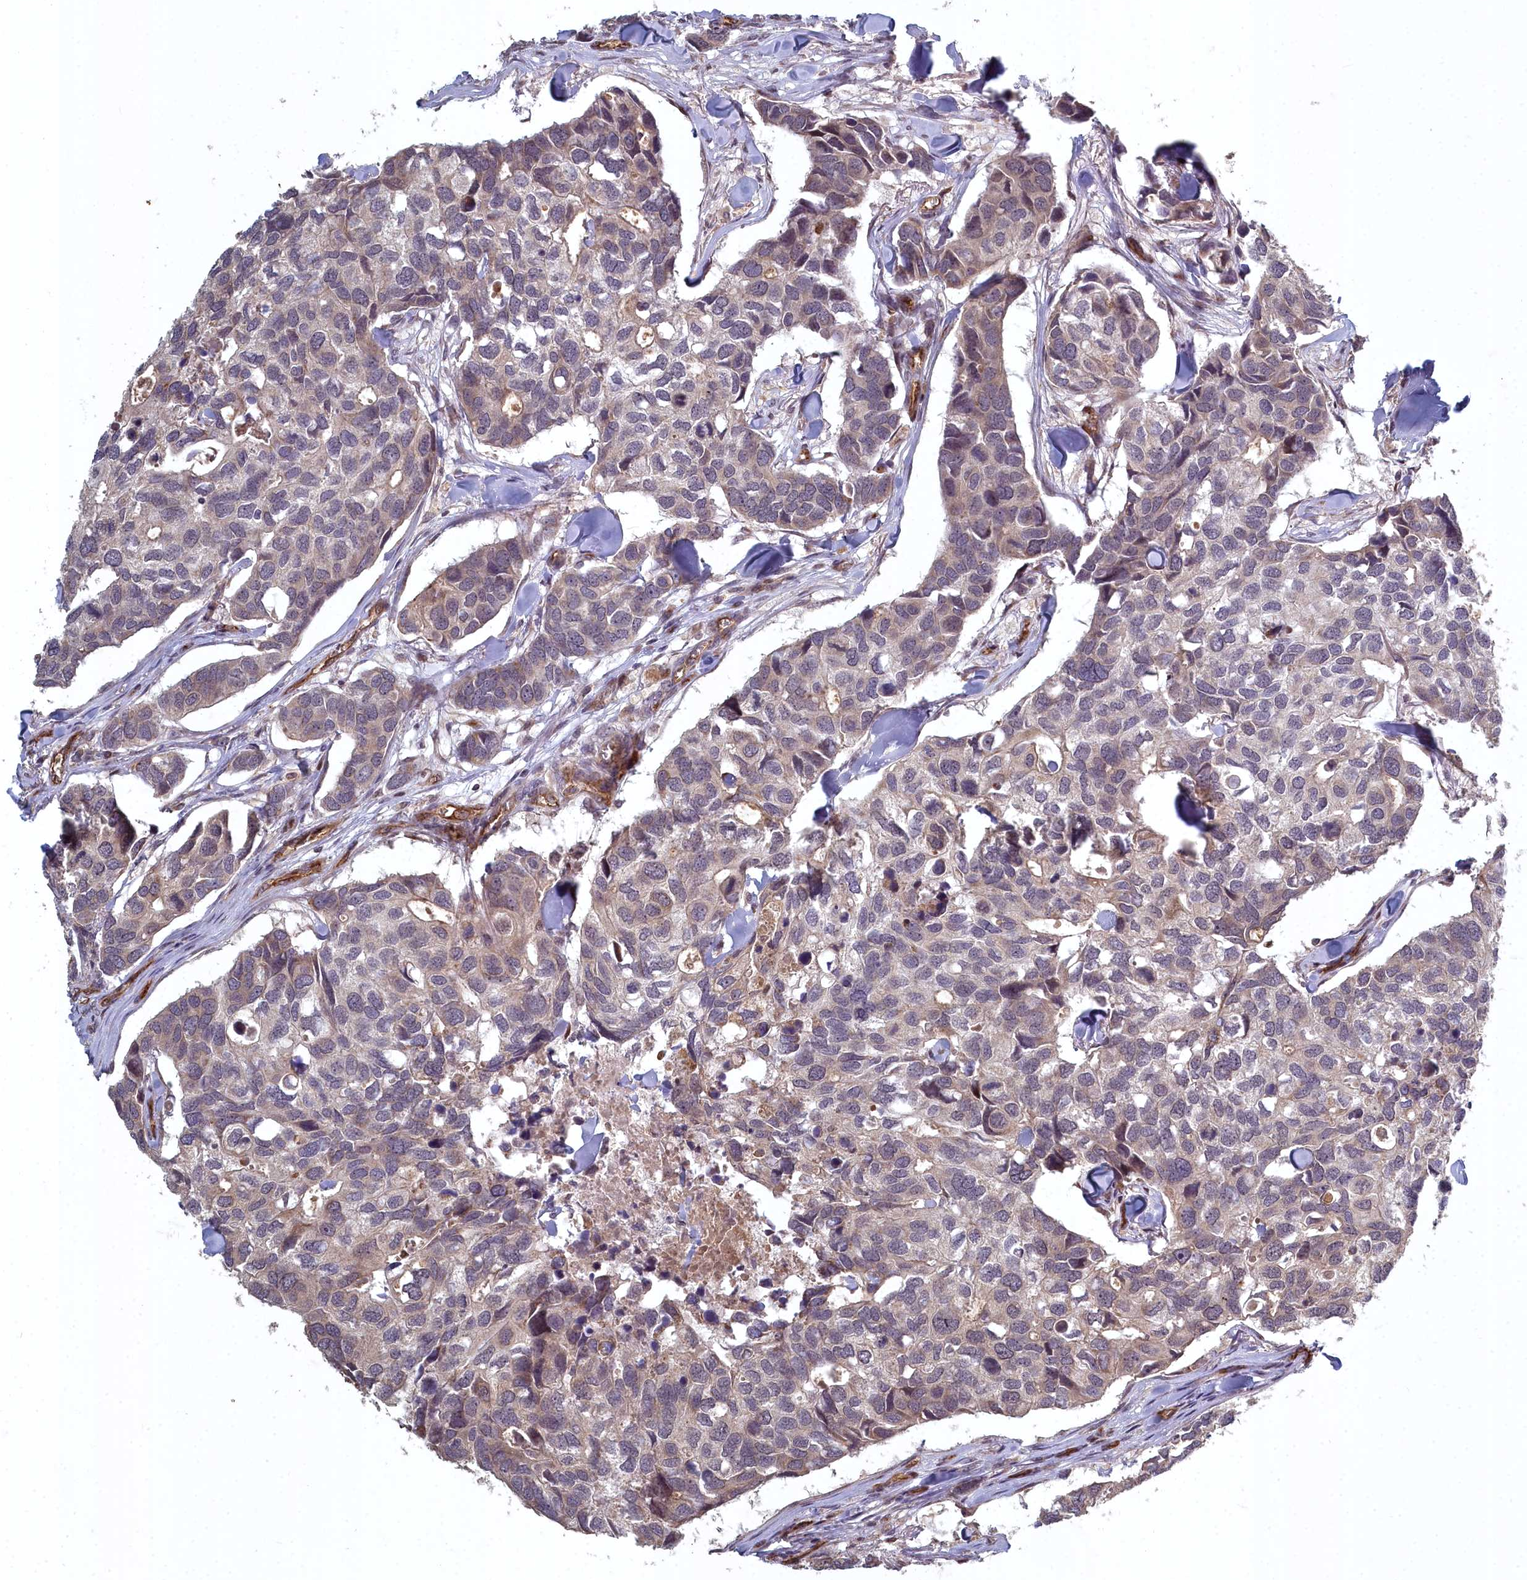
{"staining": {"intensity": "moderate", "quantity": "<25%", "location": "cytoplasmic/membranous,nuclear"}, "tissue": "breast cancer", "cell_type": "Tumor cells", "image_type": "cancer", "snomed": [{"axis": "morphology", "description": "Duct carcinoma"}, {"axis": "topography", "description": "Breast"}], "caption": "Immunohistochemical staining of human invasive ductal carcinoma (breast) shows low levels of moderate cytoplasmic/membranous and nuclear protein expression in approximately <25% of tumor cells. Immunohistochemistry (ihc) stains the protein in brown and the nuclei are stained blue.", "gene": "TSPYL4", "patient": {"sex": "female", "age": 83}}